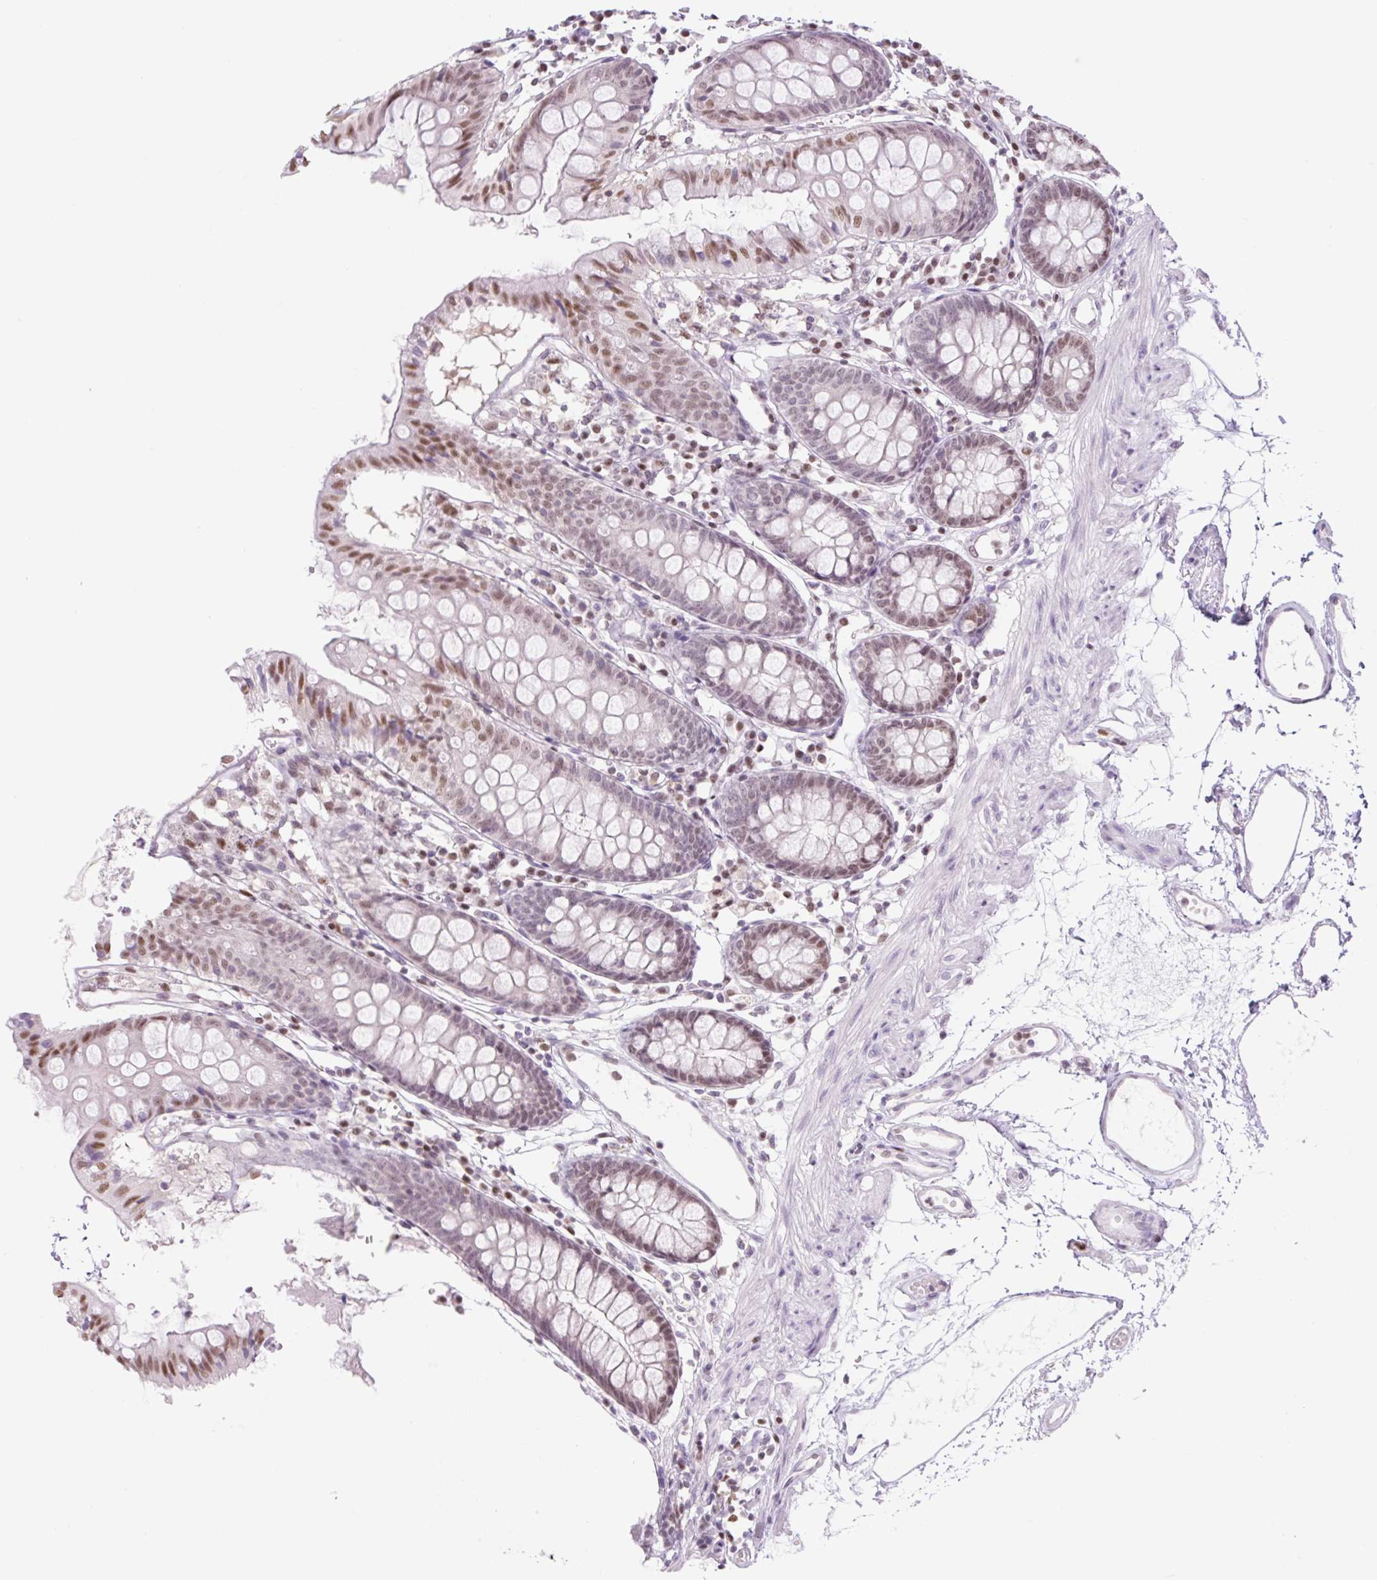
{"staining": {"intensity": "negative", "quantity": "none", "location": "none"}, "tissue": "colon", "cell_type": "Endothelial cells", "image_type": "normal", "snomed": [{"axis": "morphology", "description": "Normal tissue, NOS"}, {"axis": "topography", "description": "Colon"}], "caption": "DAB immunohistochemical staining of unremarkable colon reveals no significant expression in endothelial cells.", "gene": "TLE3", "patient": {"sex": "female", "age": 84}}